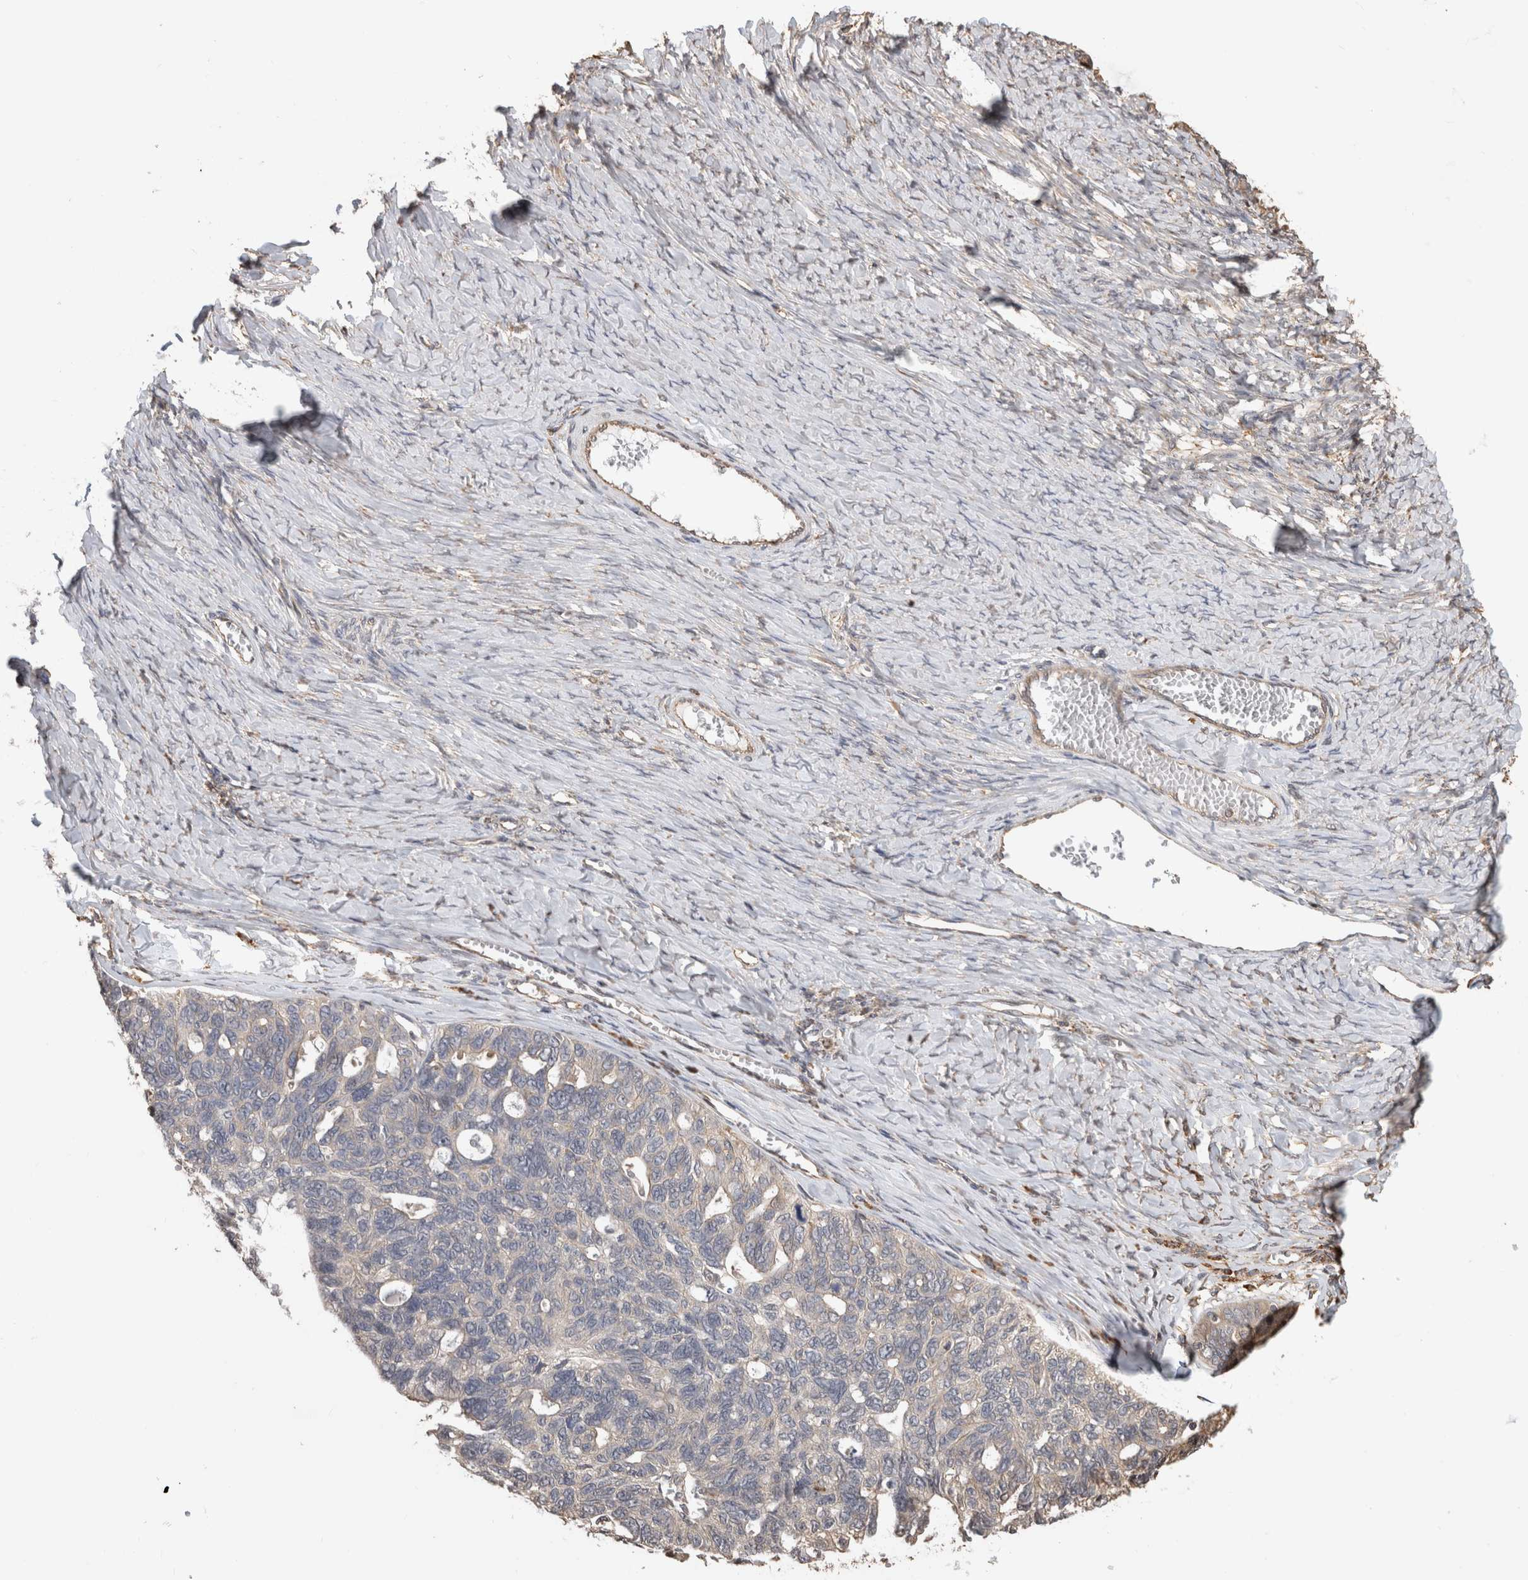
{"staining": {"intensity": "negative", "quantity": "none", "location": "none"}, "tissue": "ovarian cancer", "cell_type": "Tumor cells", "image_type": "cancer", "snomed": [{"axis": "morphology", "description": "Cystadenocarcinoma, serous, NOS"}, {"axis": "topography", "description": "Ovary"}], "caption": "The photomicrograph demonstrates no staining of tumor cells in serous cystadenocarcinoma (ovarian). (DAB (3,3'-diaminobenzidine) immunohistochemistry visualized using brightfield microscopy, high magnification).", "gene": "CLIP1", "patient": {"sex": "female", "age": 79}}